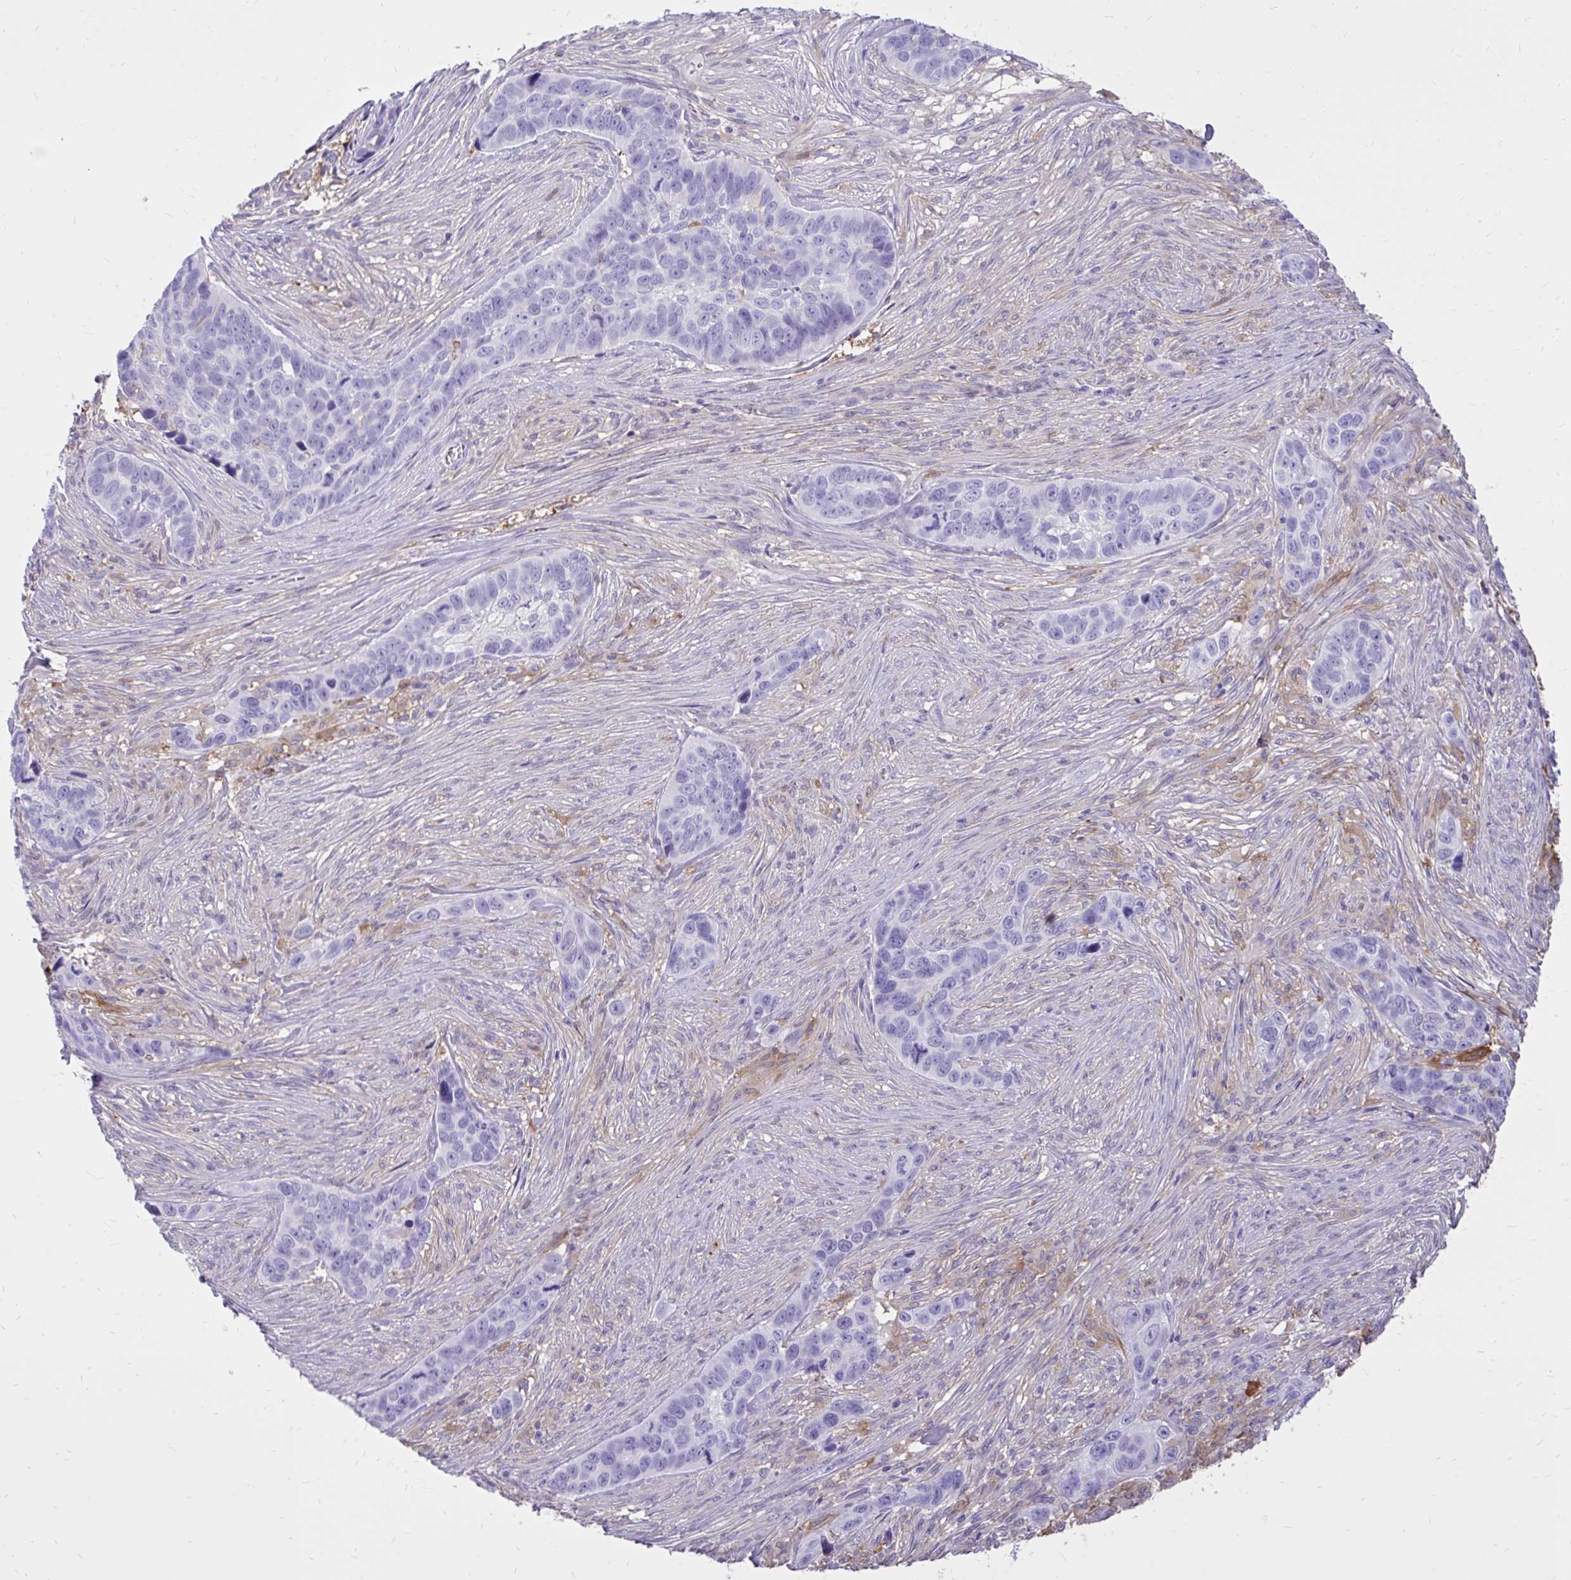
{"staining": {"intensity": "negative", "quantity": "none", "location": "none"}, "tissue": "skin cancer", "cell_type": "Tumor cells", "image_type": "cancer", "snomed": [{"axis": "morphology", "description": "Basal cell carcinoma"}, {"axis": "topography", "description": "Skin"}], "caption": "This is a photomicrograph of immunohistochemistry staining of skin cancer, which shows no positivity in tumor cells. (Brightfield microscopy of DAB (3,3'-diaminobenzidine) immunohistochemistry (IHC) at high magnification).", "gene": "TLR7", "patient": {"sex": "female", "age": 82}}